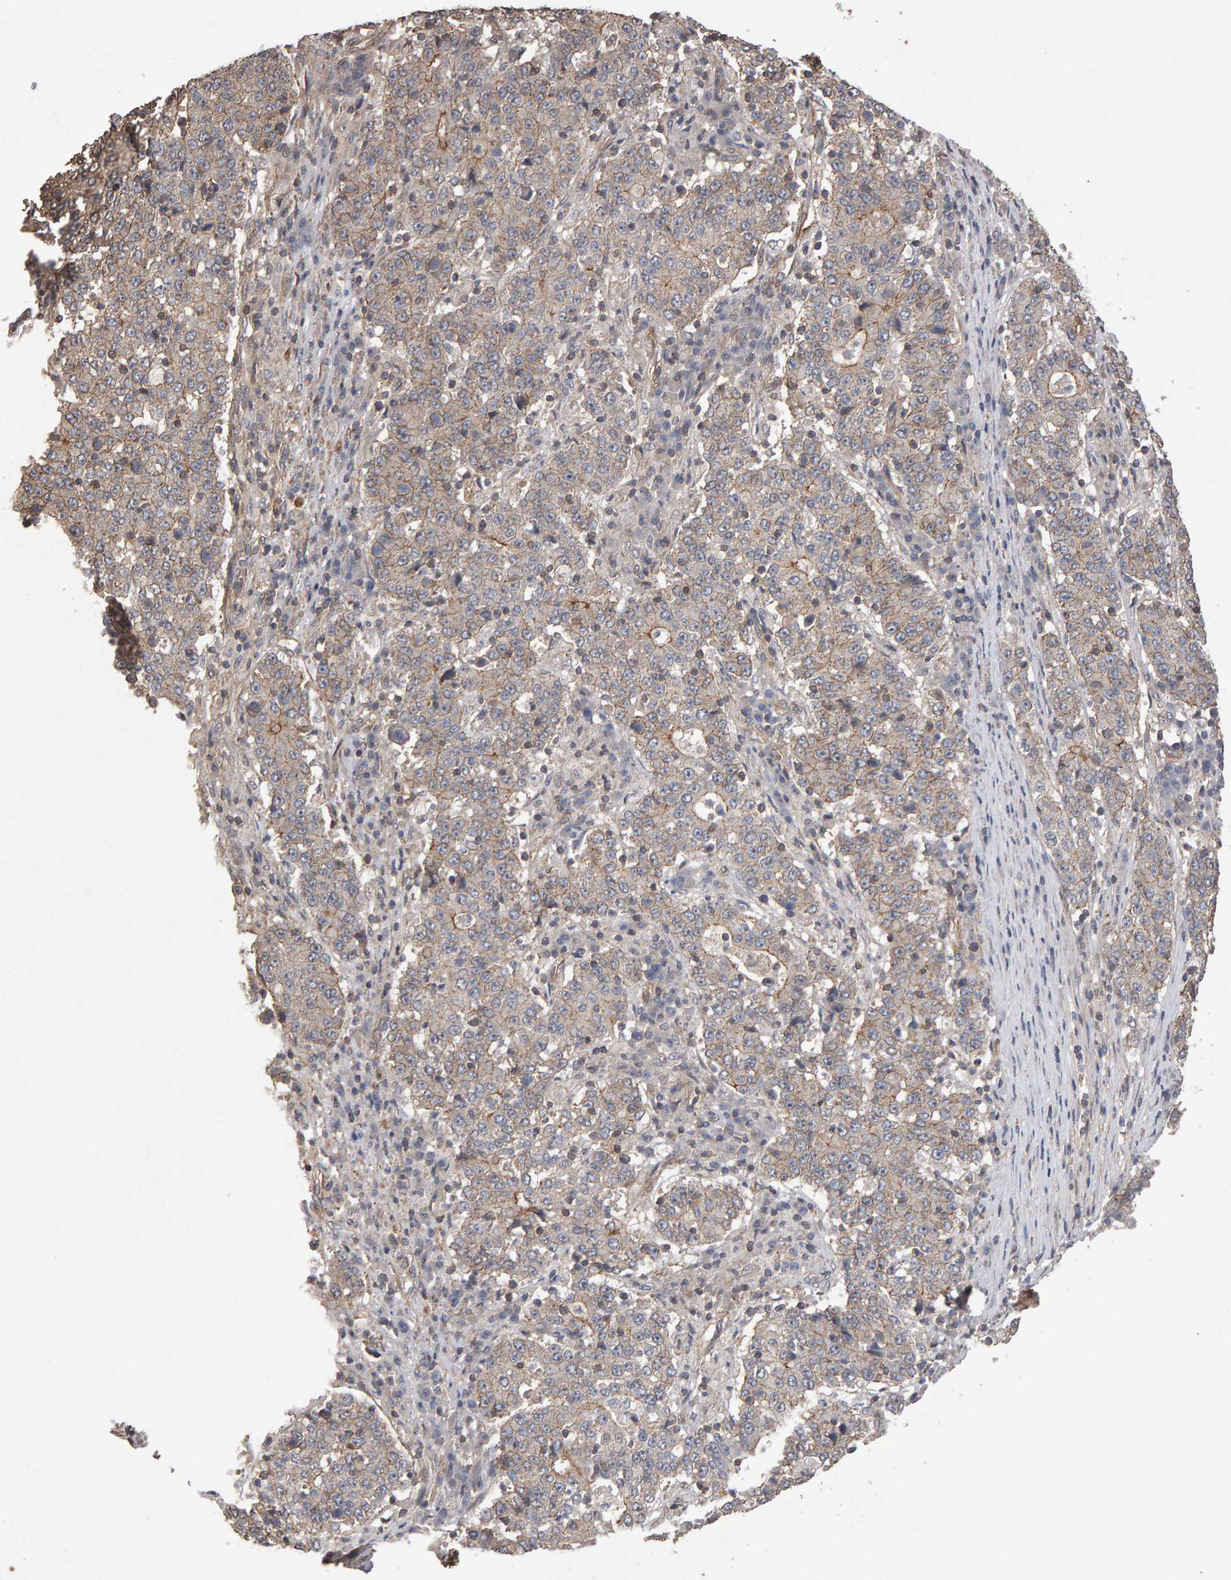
{"staining": {"intensity": "weak", "quantity": "25%-75%", "location": "cytoplasmic/membranous"}, "tissue": "stomach cancer", "cell_type": "Tumor cells", "image_type": "cancer", "snomed": [{"axis": "morphology", "description": "Adenocarcinoma, NOS"}, {"axis": "topography", "description": "Stomach"}], "caption": "This is a histology image of immunohistochemistry staining of stomach cancer (adenocarcinoma), which shows weak staining in the cytoplasmic/membranous of tumor cells.", "gene": "SCRIB", "patient": {"sex": "male", "age": 59}}